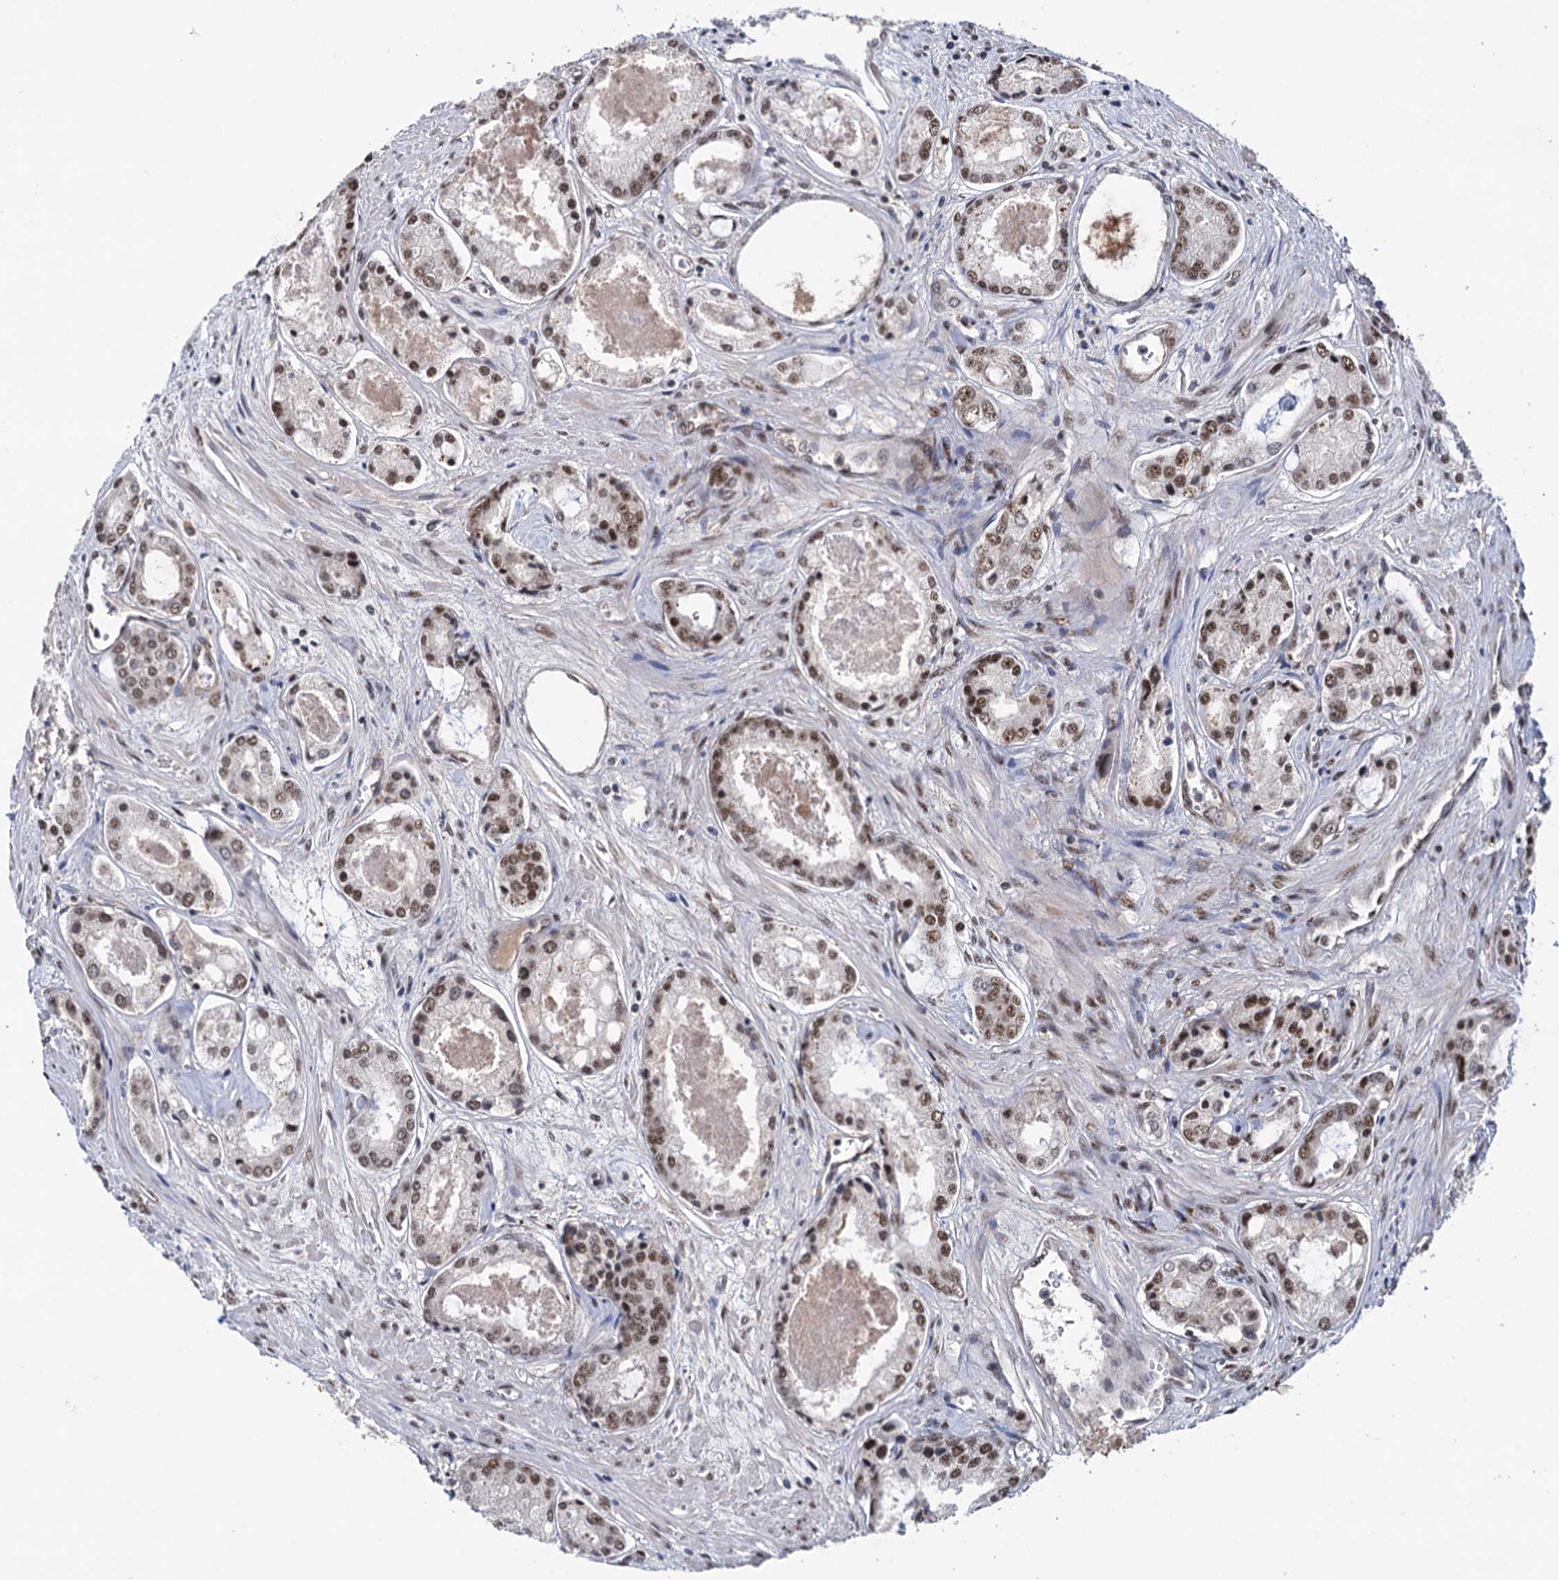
{"staining": {"intensity": "moderate", "quantity": ">75%", "location": "nuclear"}, "tissue": "prostate cancer", "cell_type": "Tumor cells", "image_type": "cancer", "snomed": [{"axis": "morphology", "description": "Adenocarcinoma, Low grade"}, {"axis": "topography", "description": "Prostate"}], "caption": "IHC of human adenocarcinoma (low-grade) (prostate) shows medium levels of moderate nuclear staining in approximately >75% of tumor cells.", "gene": "TBC1D12", "patient": {"sex": "male", "age": 68}}